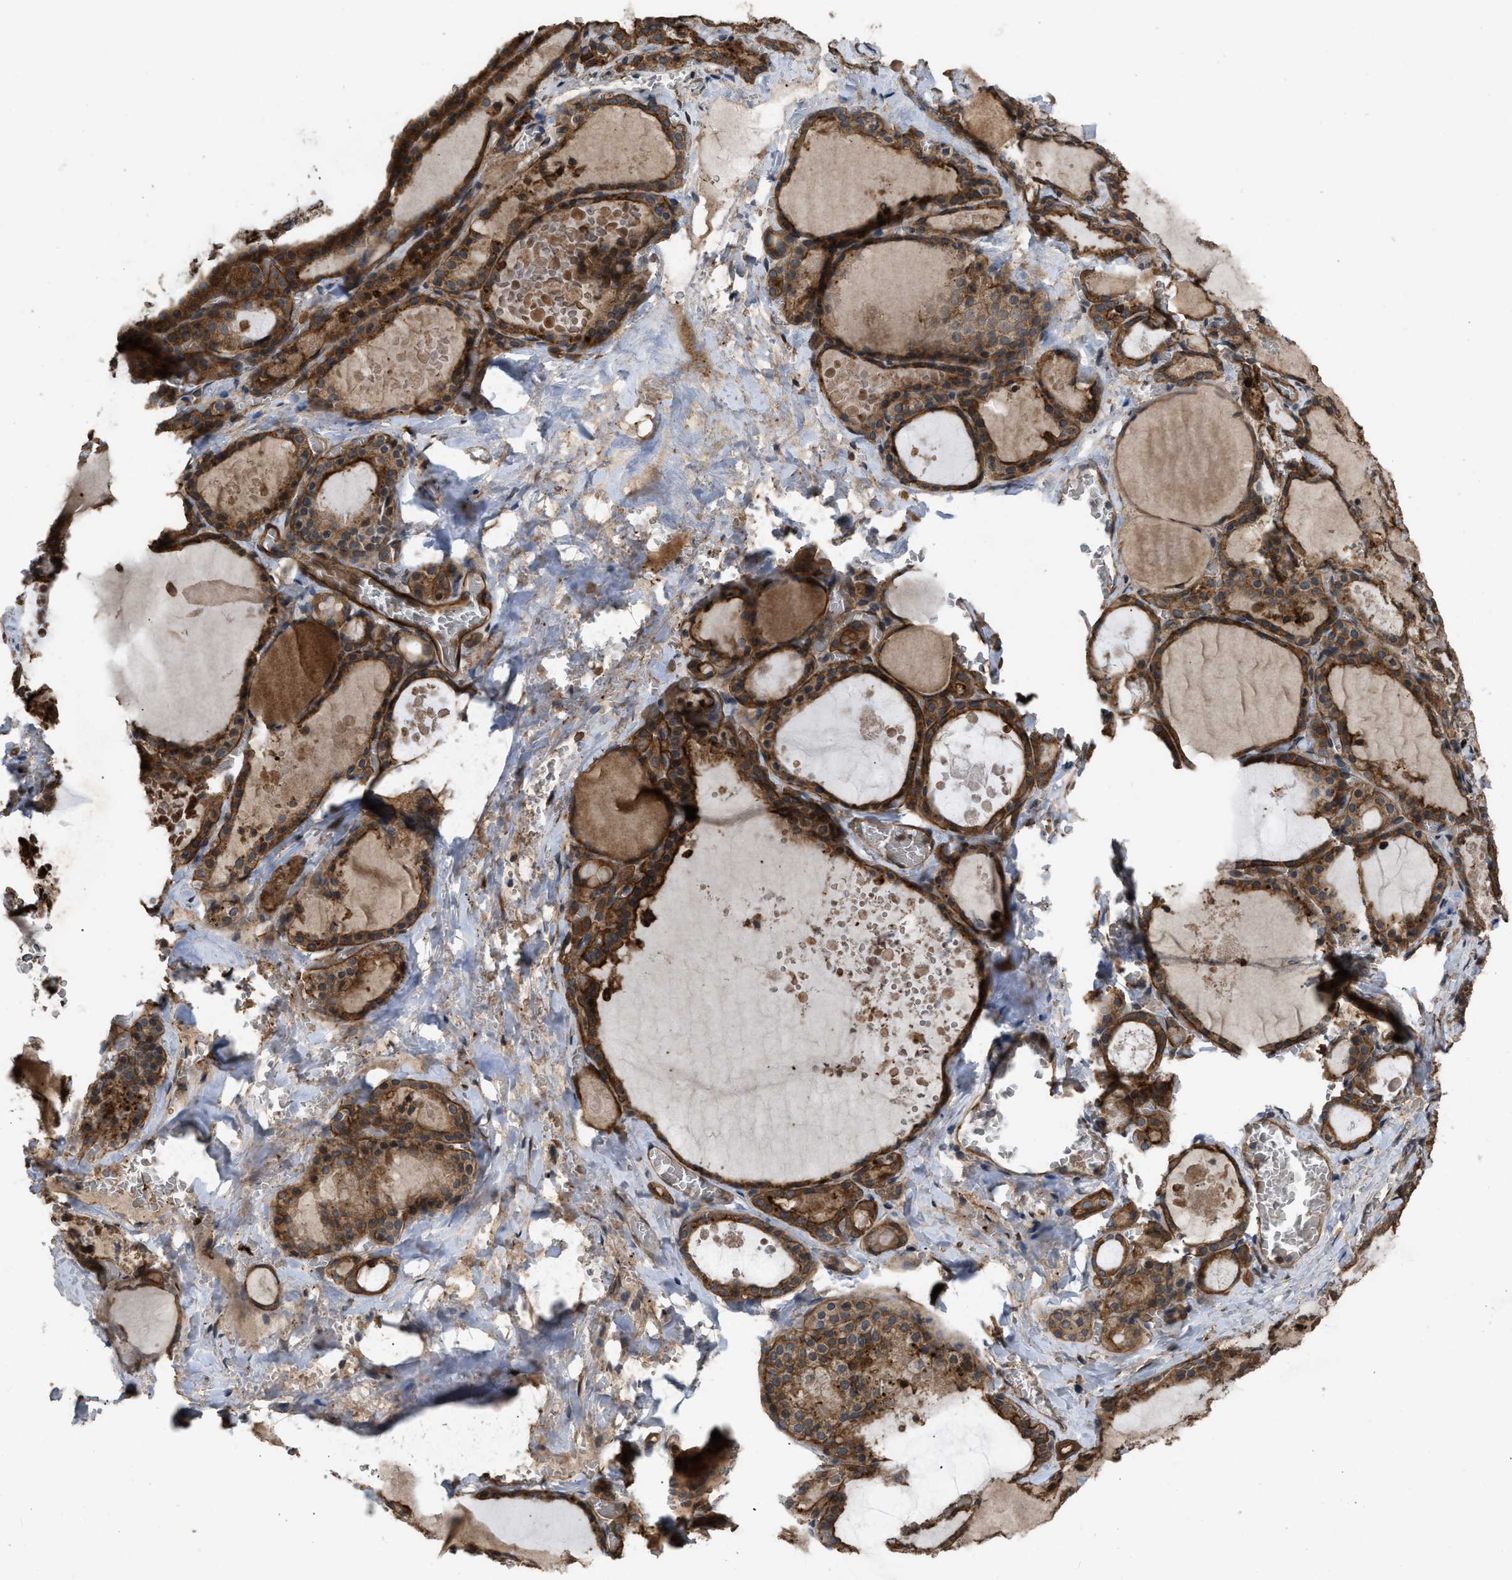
{"staining": {"intensity": "strong", "quantity": ">75%", "location": "cytoplasmic/membranous"}, "tissue": "thyroid gland", "cell_type": "Glandular cells", "image_type": "normal", "snomed": [{"axis": "morphology", "description": "Normal tissue, NOS"}, {"axis": "topography", "description": "Thyroid gland"}], "caption": "IHC photomicrograph of unremarkable human thyroid gland stained for a protein (brown), which displays high levels of strong cytoplasmic/membranous expression in about >75% of glandular cells.", "gene": "UTRN", "patient": {"sex": "male", "age": 56}}